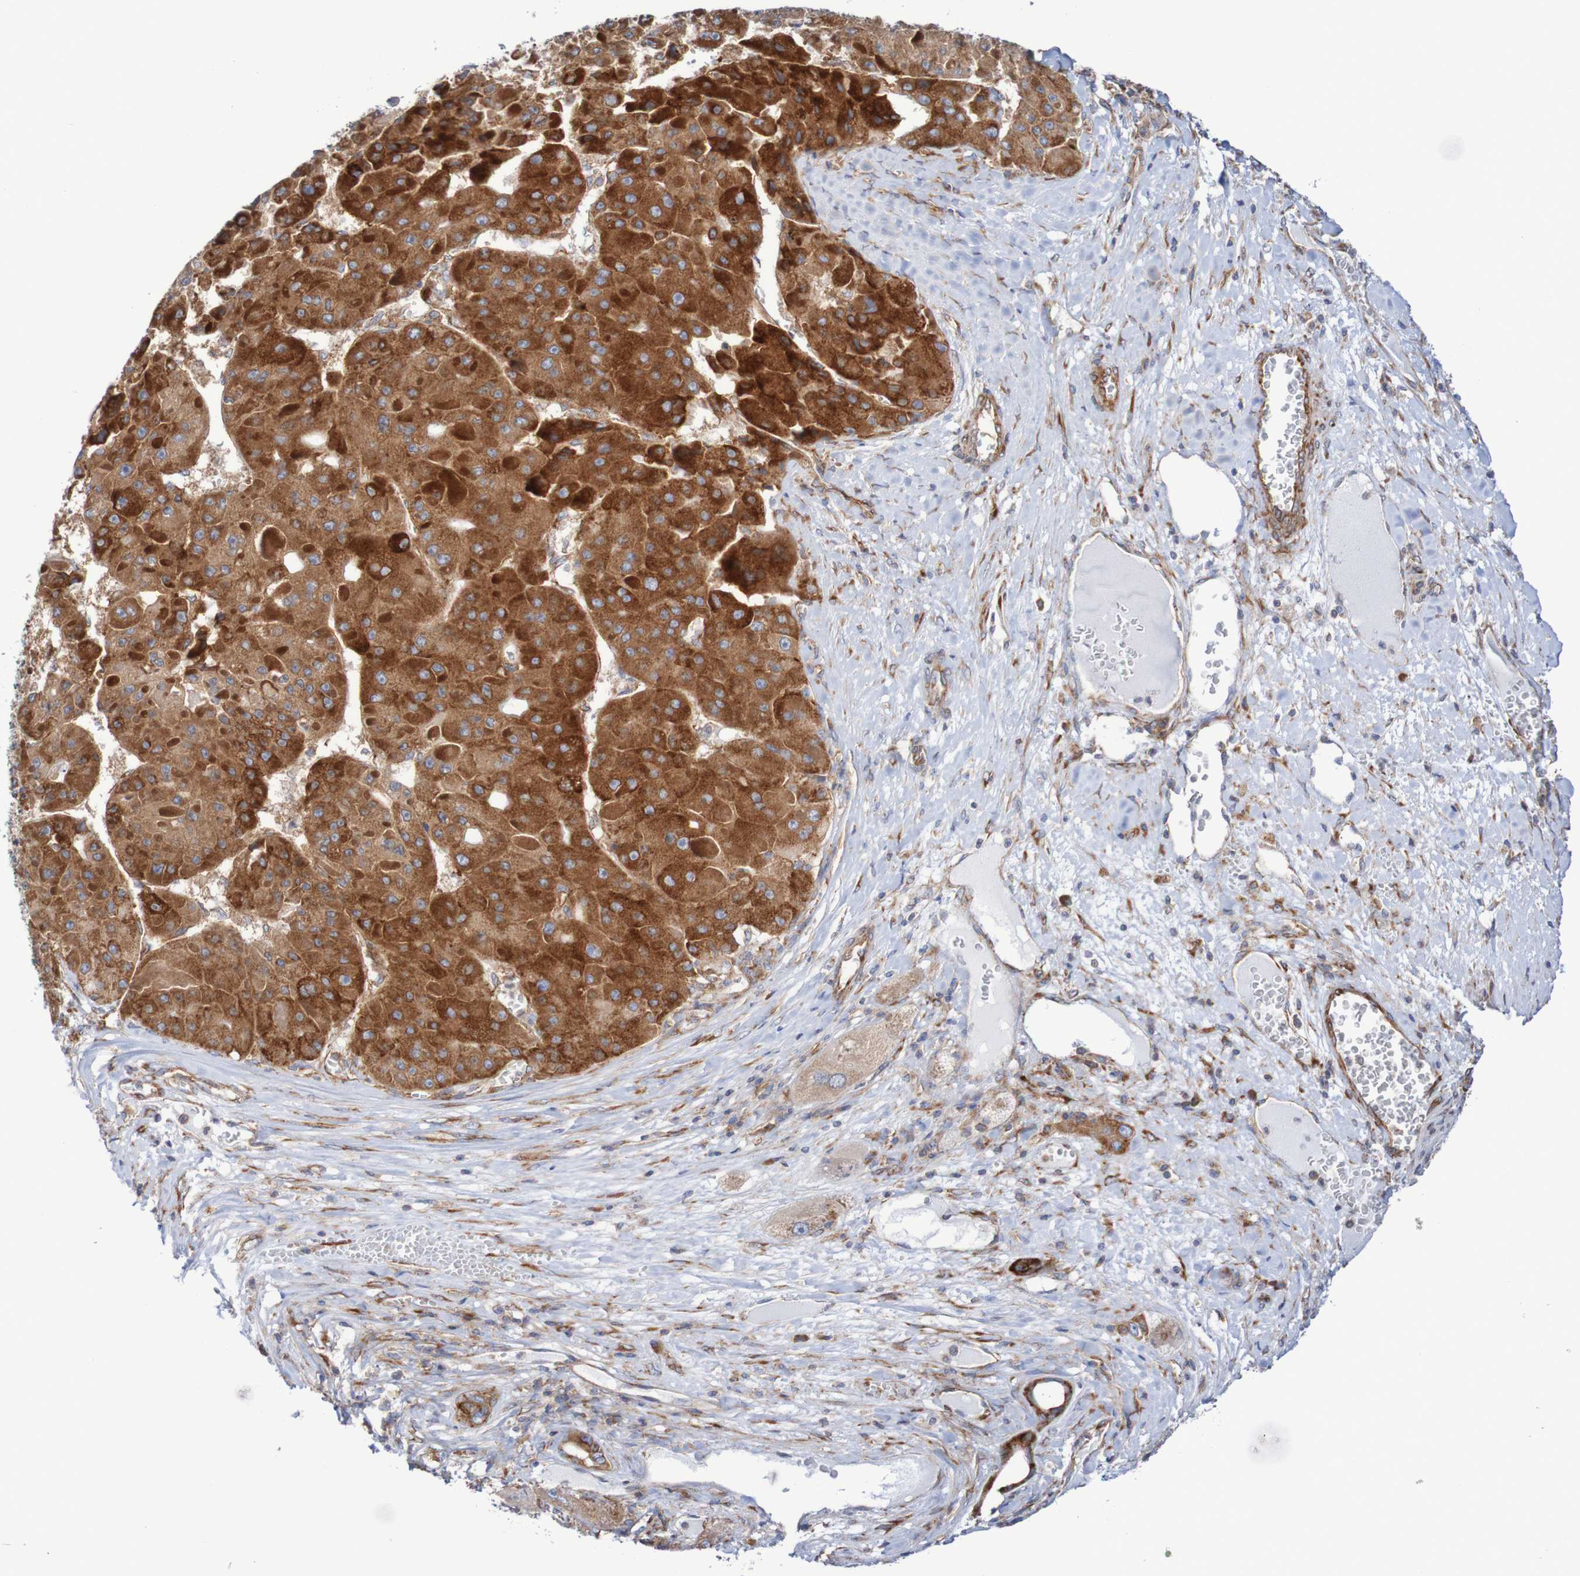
{"staining": {"intensity": "strong", "quantity": ">75%", "location": "cytoplasmic/membranous"}, "tissue": "liver cancer", "cell_type": "Tumor cells", "image_type": "cancer", "snomed": [{"axis": "morphology", "description": "Carcinoma, Hepatocellular, NOS"}, {"axis": "topography", "description": "Liver"}], "caption": "A histopathology image of human liver cancer (hepatocellular carcinoma) stained for a protein reveals strong cytoplasmic/membranous brown staining in tumor cells.", "gene": "FXR2", "patient": {"sex": "female", "age": 73}}